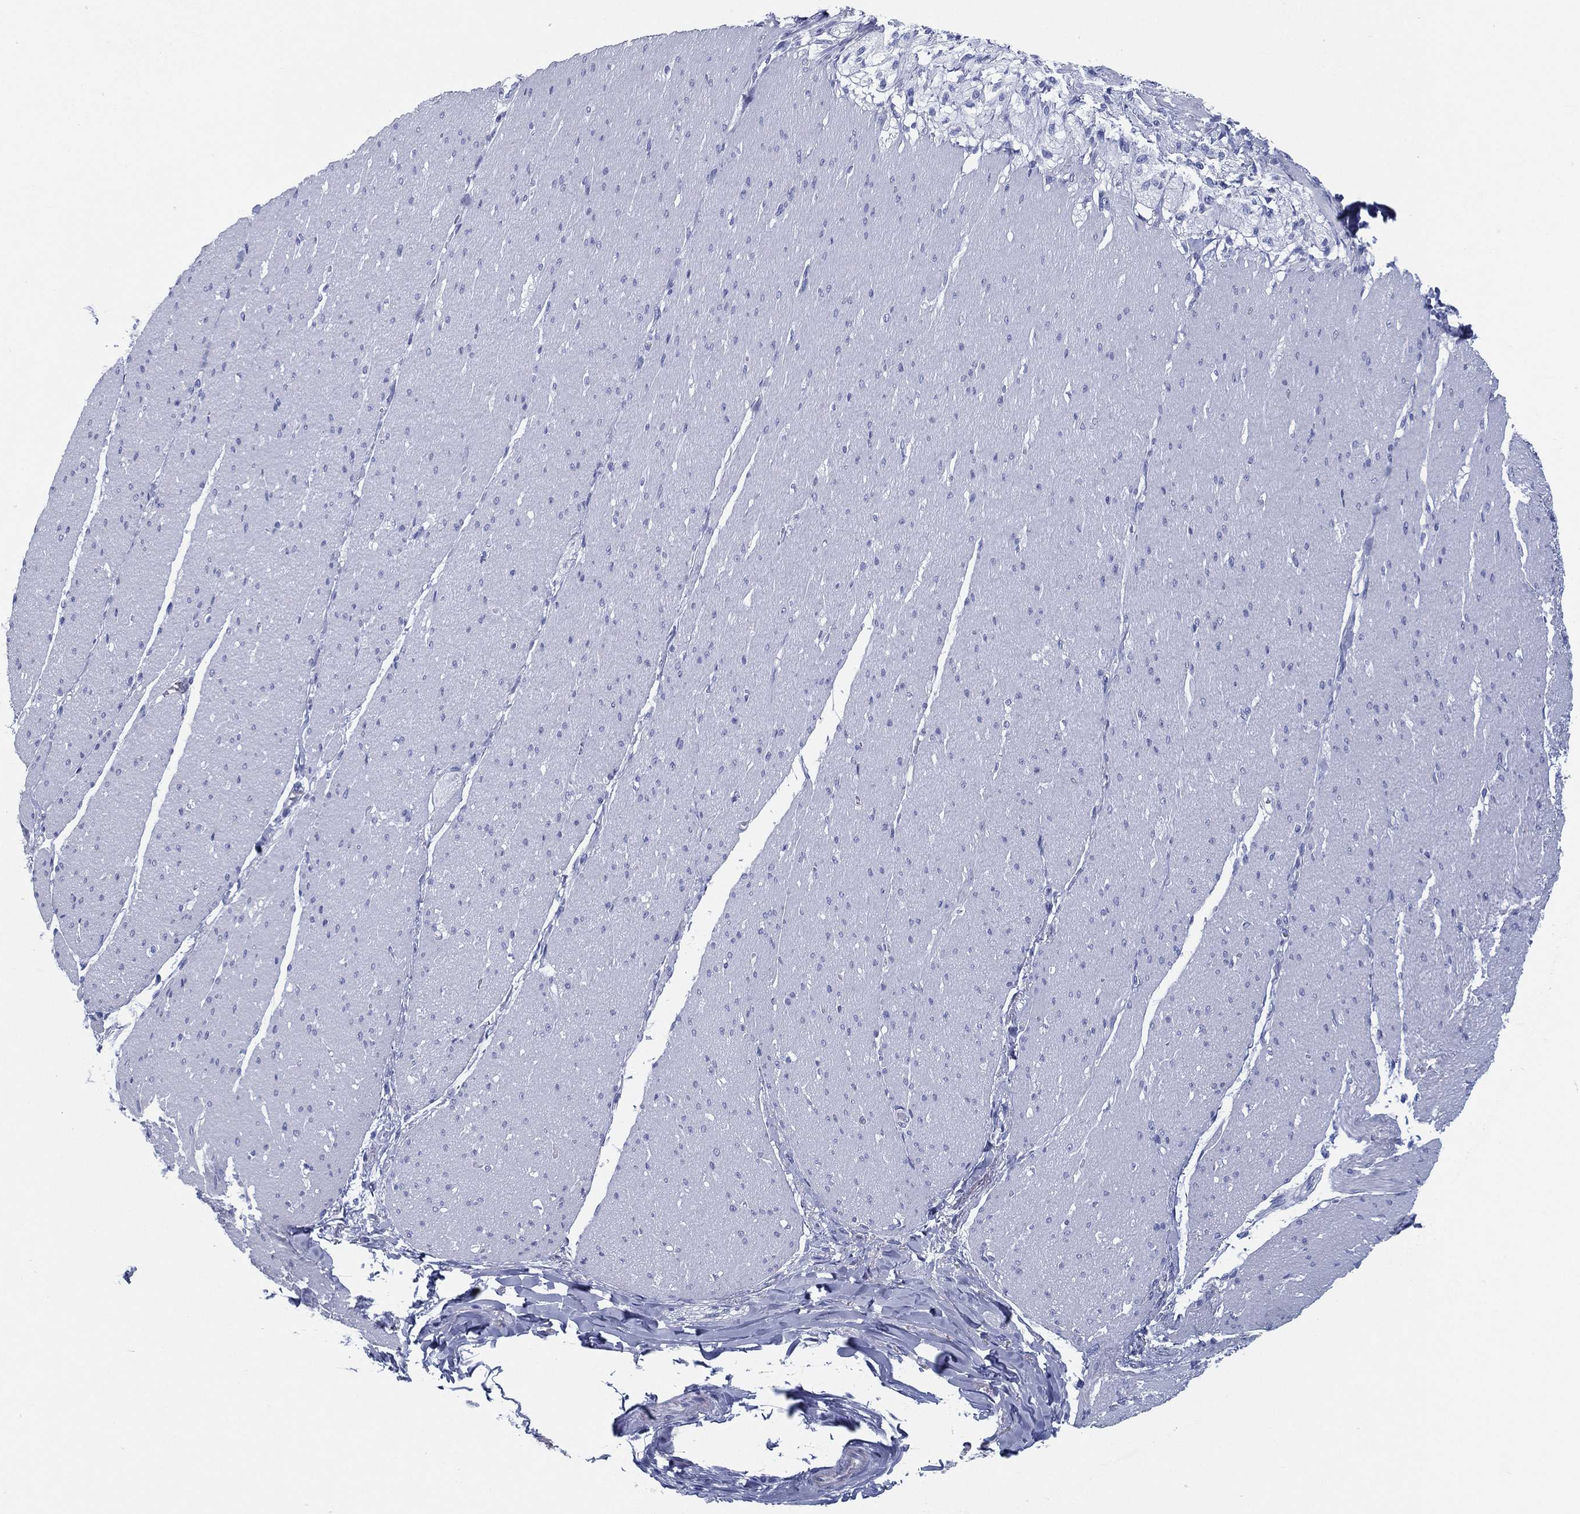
{"staining": {"intensity": "negative", "quantity": "none", "location": "none"}, "tissue": "soft tissue", "cell_type": "Fibroblasts", "image_type": "normal", "snomed": [{"axis": "morphology", "description": "Normal tissue, NOS"}, {"axis": "topography", "description": "Smooth muscle"}, {"axis": "topography", "description": "Duodenum"}, {"axis": "topography", "description": "Peripheral nerve tissue"}], "caption": "This histopathology image is of benign soft tissue stained with immunohistochemistry (IHC) to label a protein in brown with the nuclei are counter-stained blue. There is no staining in fibroblasts.", "gene": "TMEM252", "patient": {"sex": "female", "age": 61}}